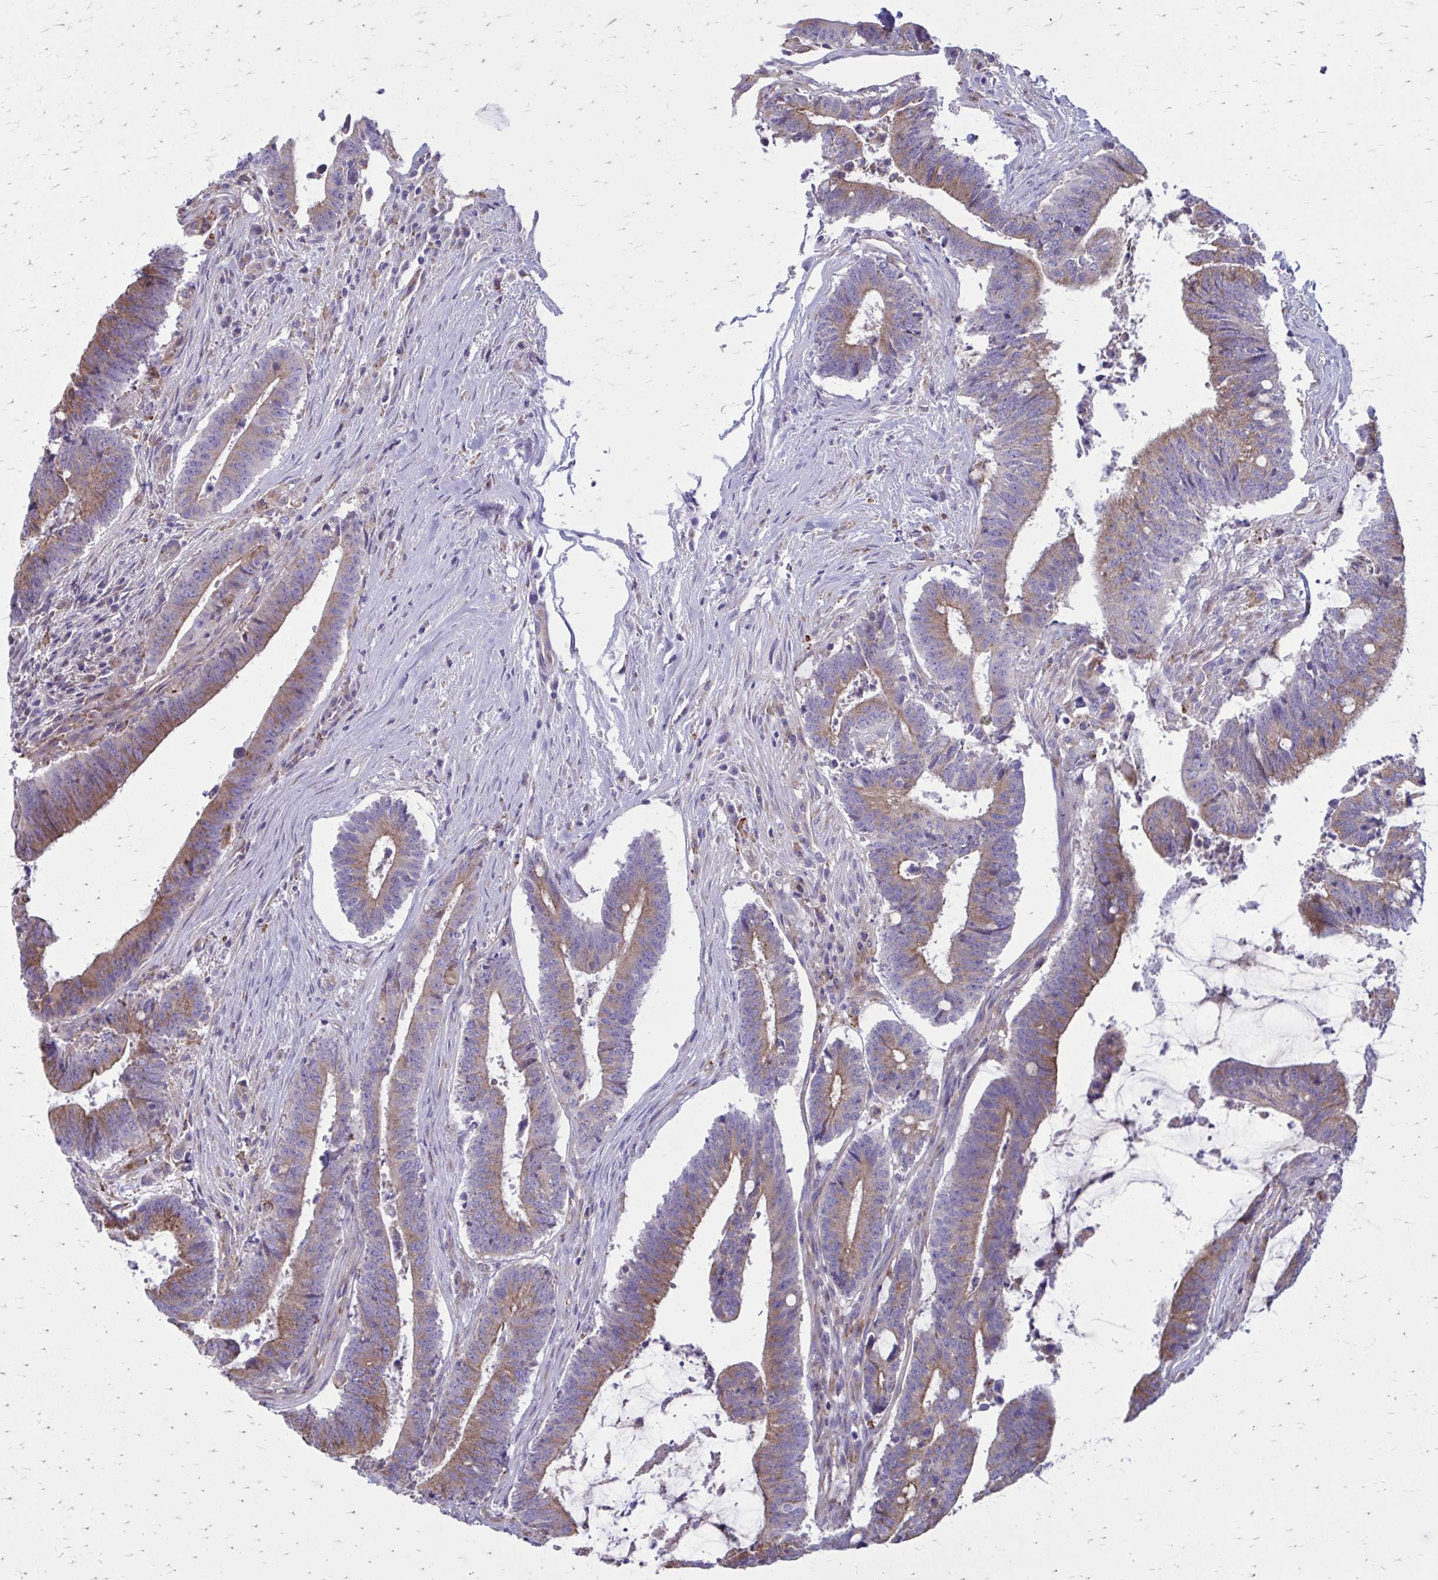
{"staining": {"intensity": "moderate", "quantity": "25%-75%", "location": "cytoplasmic/membranous"}, "tissue": "colorectal cancer", "cell_type": "Tumor cells", "image_type": "cancer", "snomed": [{"axis": "morphology", "description": "Adenocarcinoma, NOS"}, {"axis": "topography", "description": "Colon"}], "caption": "Immunohistochemistry staining of colorectal cancer, which exhibits medium levels of moderate cytoplasmic/membranous staining in about 25%-75% of tumor cells indicating moderate cytoplasmic/membranous protein staining. The staining was performed using DAB (3,3'-diaminobenzidine) (brown) for protein detection and nuclei were counterstained in hematoxylin (blue).", "gene": "CLTA", "patient": {"sex": "female", "age": 43}}